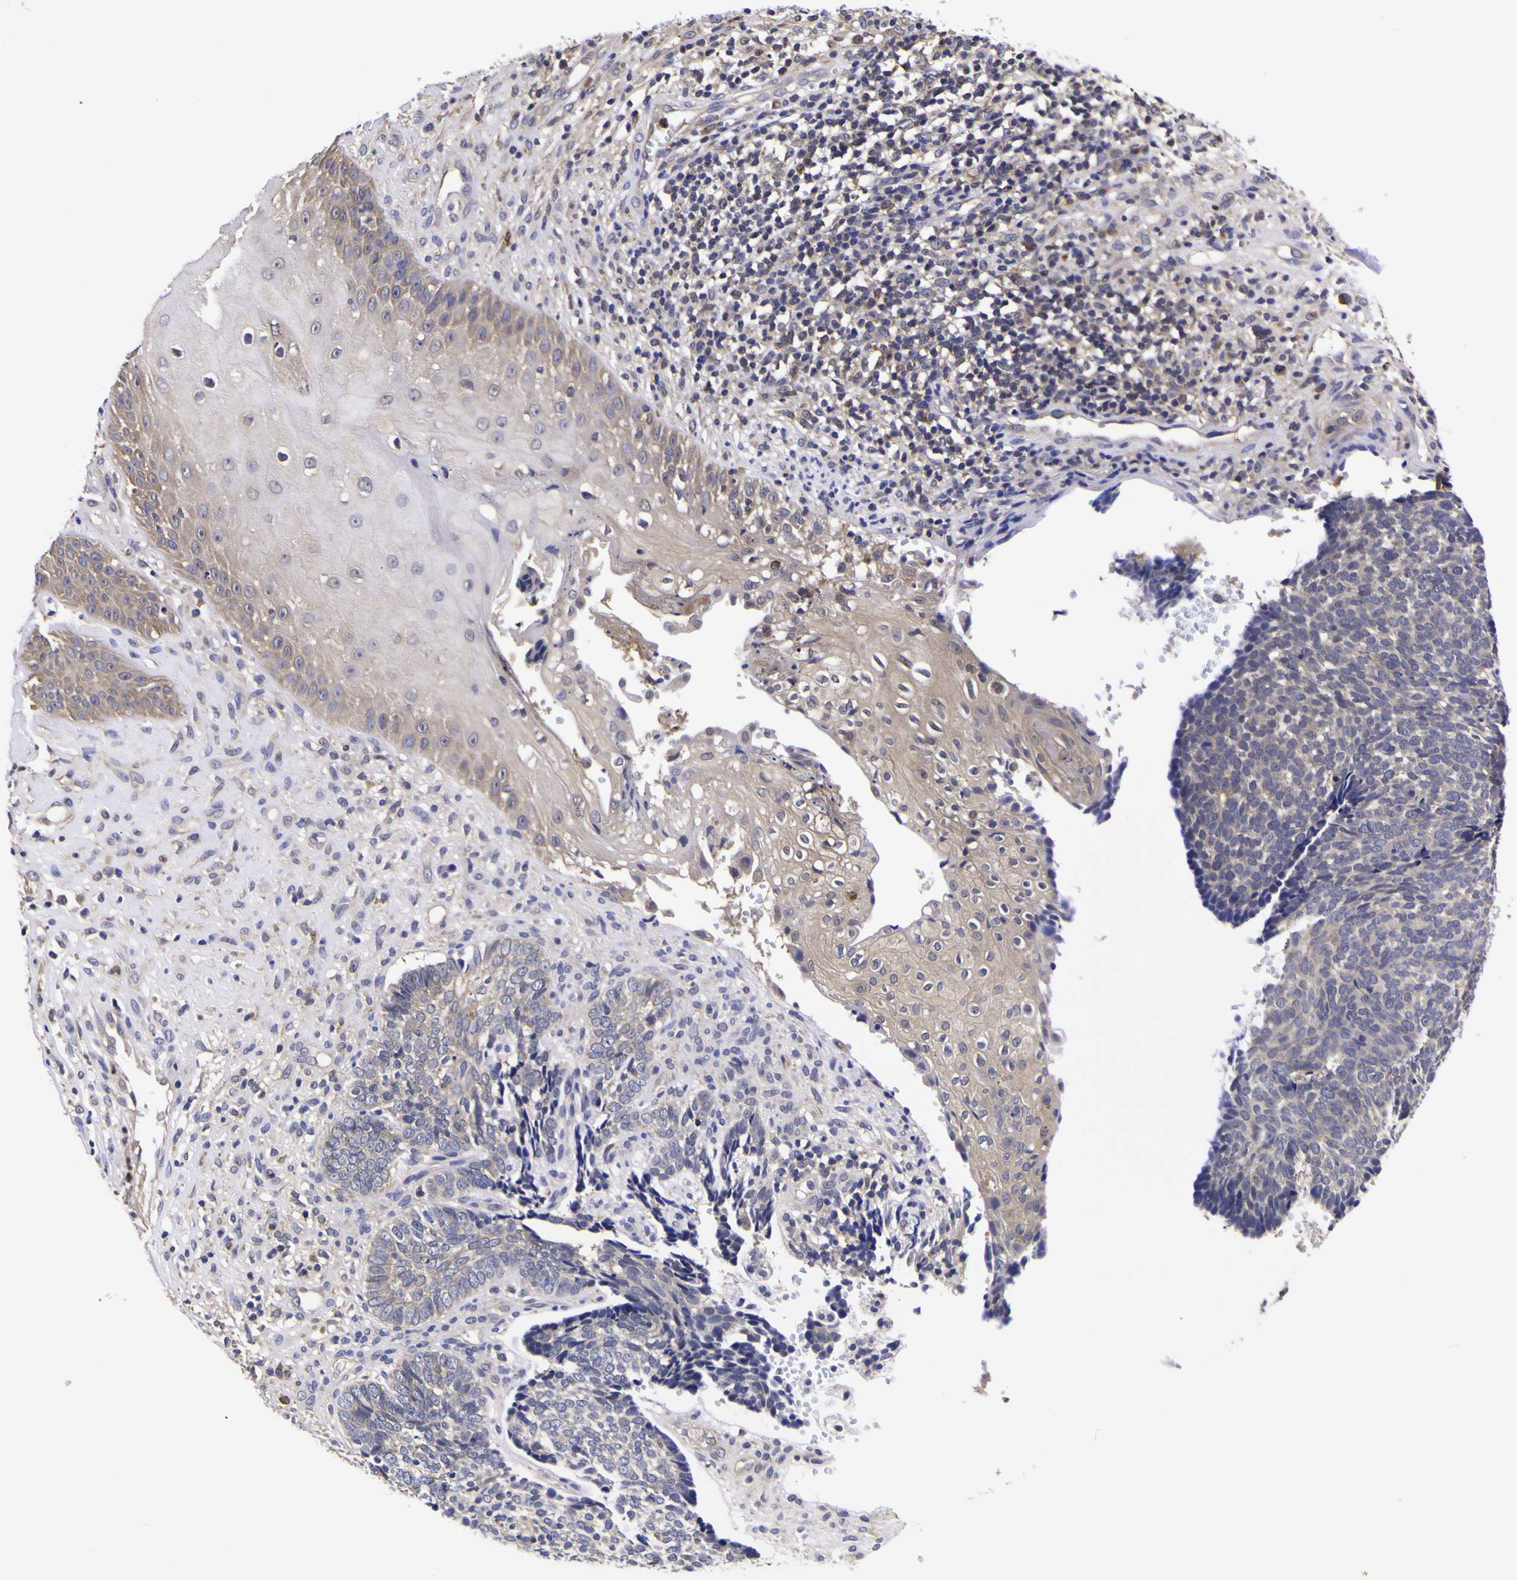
{"staining": {"intensity": "negative", "quantity": "none", "location": "none"}, "tissue": "skin cancer", "cell_type": "Tumor cells", "image_type": "cancer", "snomed": [{"axis": "morphology", "description": "Basal cell carcinoma"}, {"axis": "topography", "description": "Skin"}], "caption": "Human skin basal cell carcinoma stained for a protein using immunohistochemistry (IHC) demonstrates no staining in tumor cells.", "gene": "MAPK14", "patient": {"sex": "male", "age": 84}}